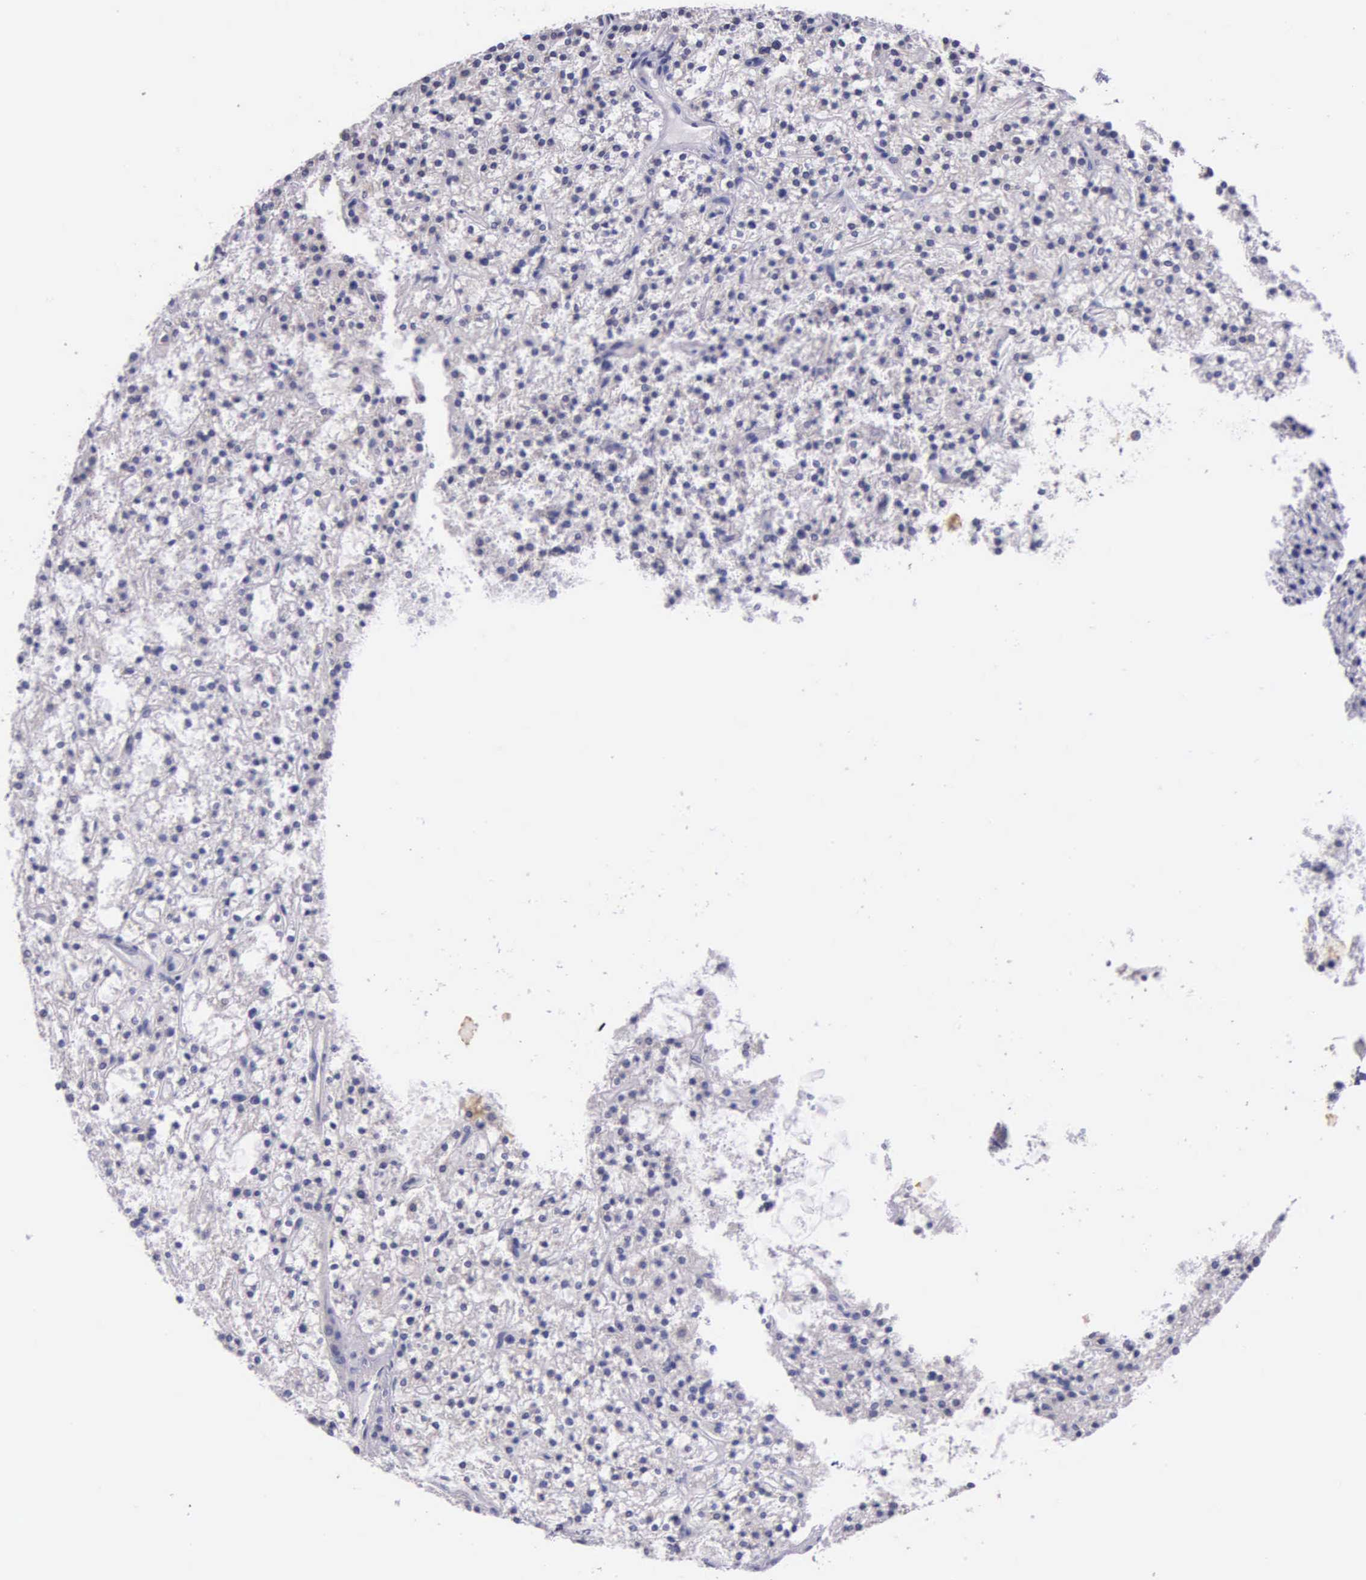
{"staining": {"intensity": "negative", "quantity": "none", "location": "none"}, "tissue": "parathyroid gland", "cell_type": "Glandular cells", "image_type": "normal", "snomed": [{"axis": "morphology", "description": "Normal tissue, NOS"}, {"axis": "topography", "description": "Parathyroid gland"}], "caption": "DAB (3,3'-diaminobenzidine) immunohistochemical staining of normal human parathyroid gland reveals no significant staining in glandular cells. Nuclei are stained in blue.", "gene": "CTAGE15", "patient": {"sex": "female", "age": 74}}